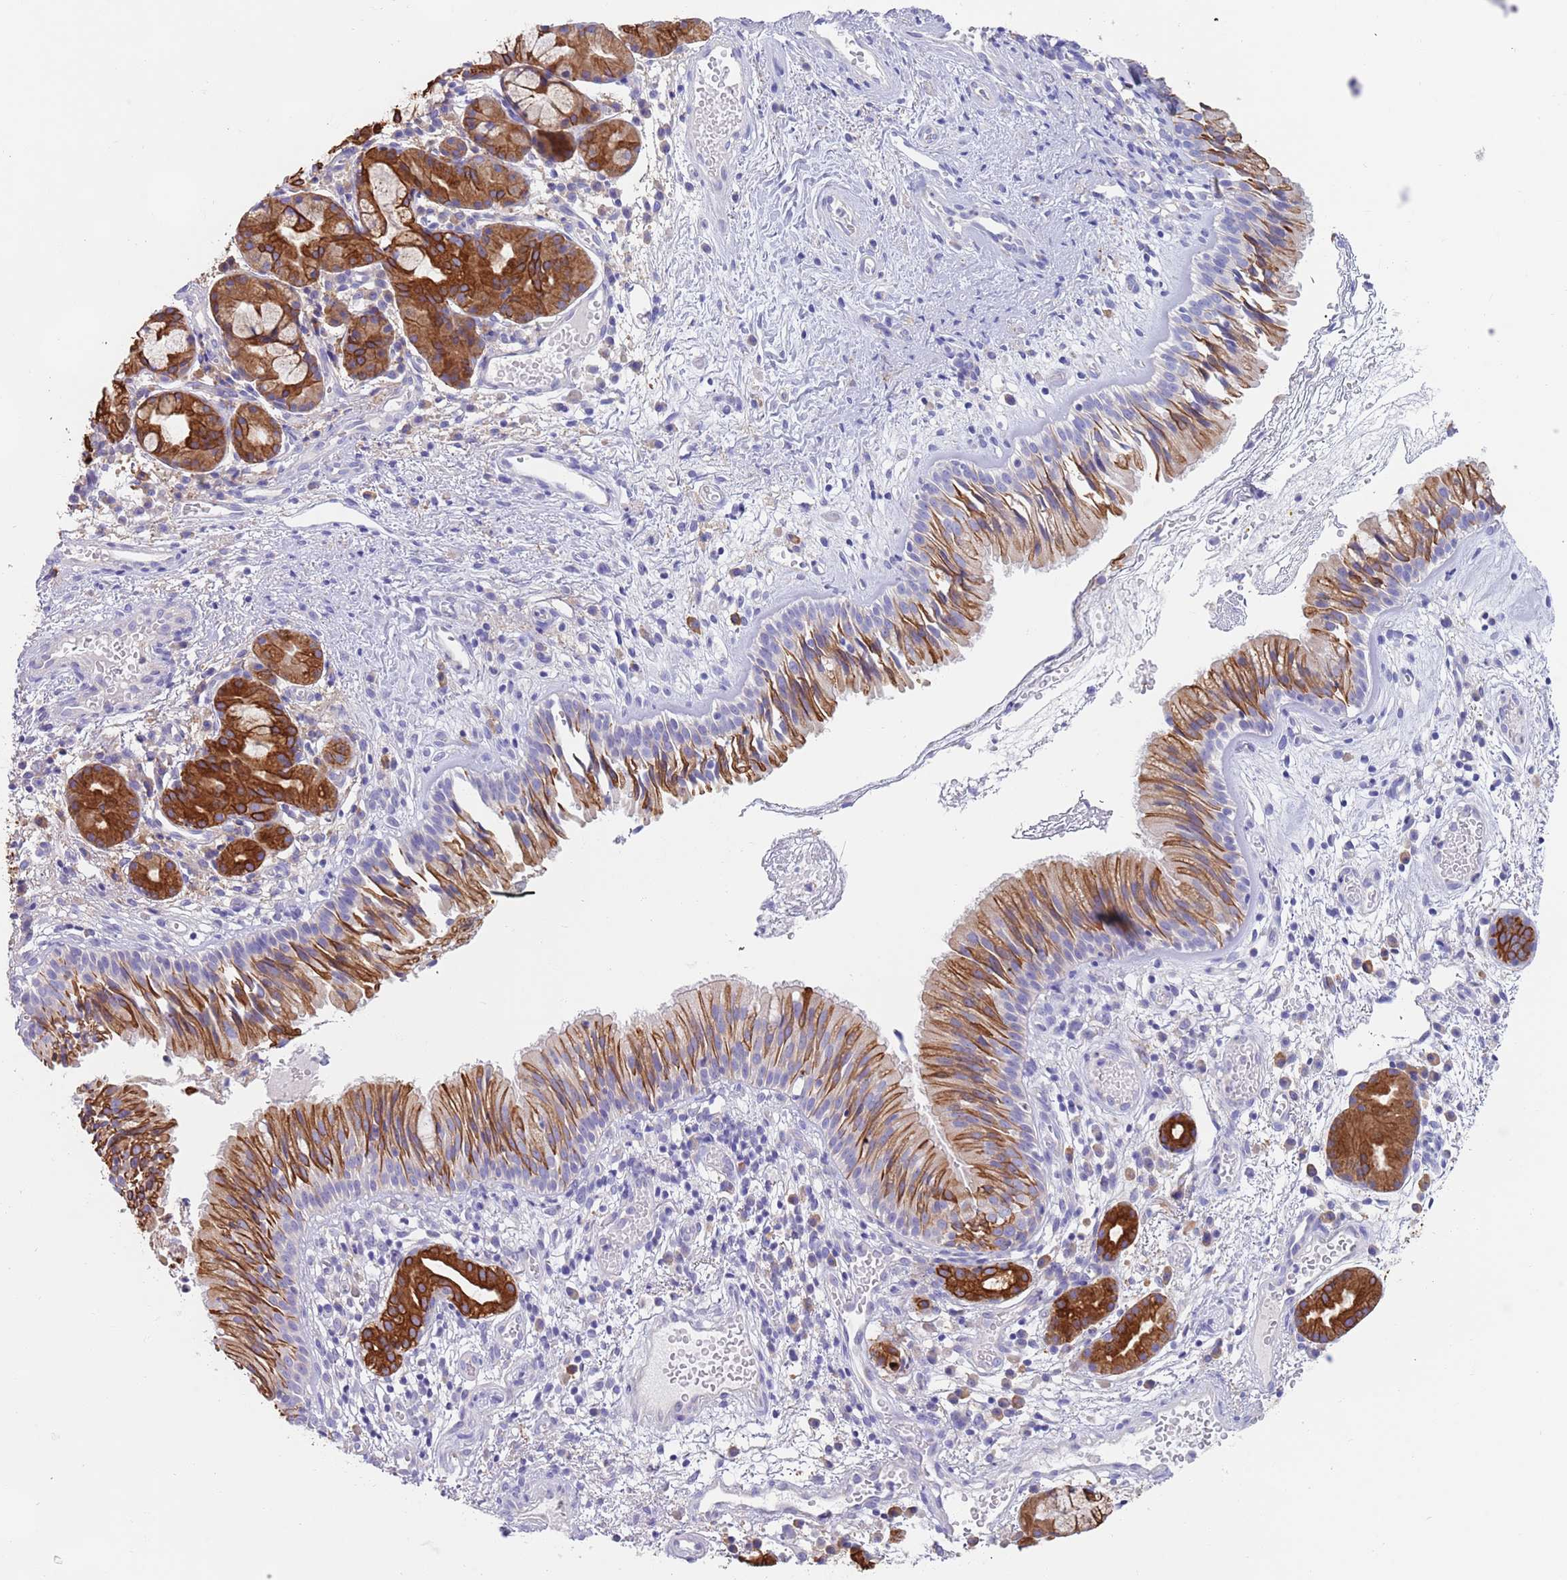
{"staining": {"intensity": "strong", "quantity": "25%-75%", "location": "cytoplasmic/membranous"}, "tissue": "nasopharynx", "cell_type": "Respiratory epithelial cells", "image_type": "normal", "snomed": [{"axis": "morphology", "description": "Normal tissue, NOS"}, {"axis": "topography", "description": "Nasopharynx"}], "caption": "Immunohistochemical staining of unremarkable human nasopharynx shows high levels of strong cytoplasmic/membranous positivity in about 25%-75% of respiratory epithelial cells. (brown staining indicates protein expression, while blue staining denotes nuclei).", "gene": "CCDC149", "patient": {"sex": "male", "age": 65}}